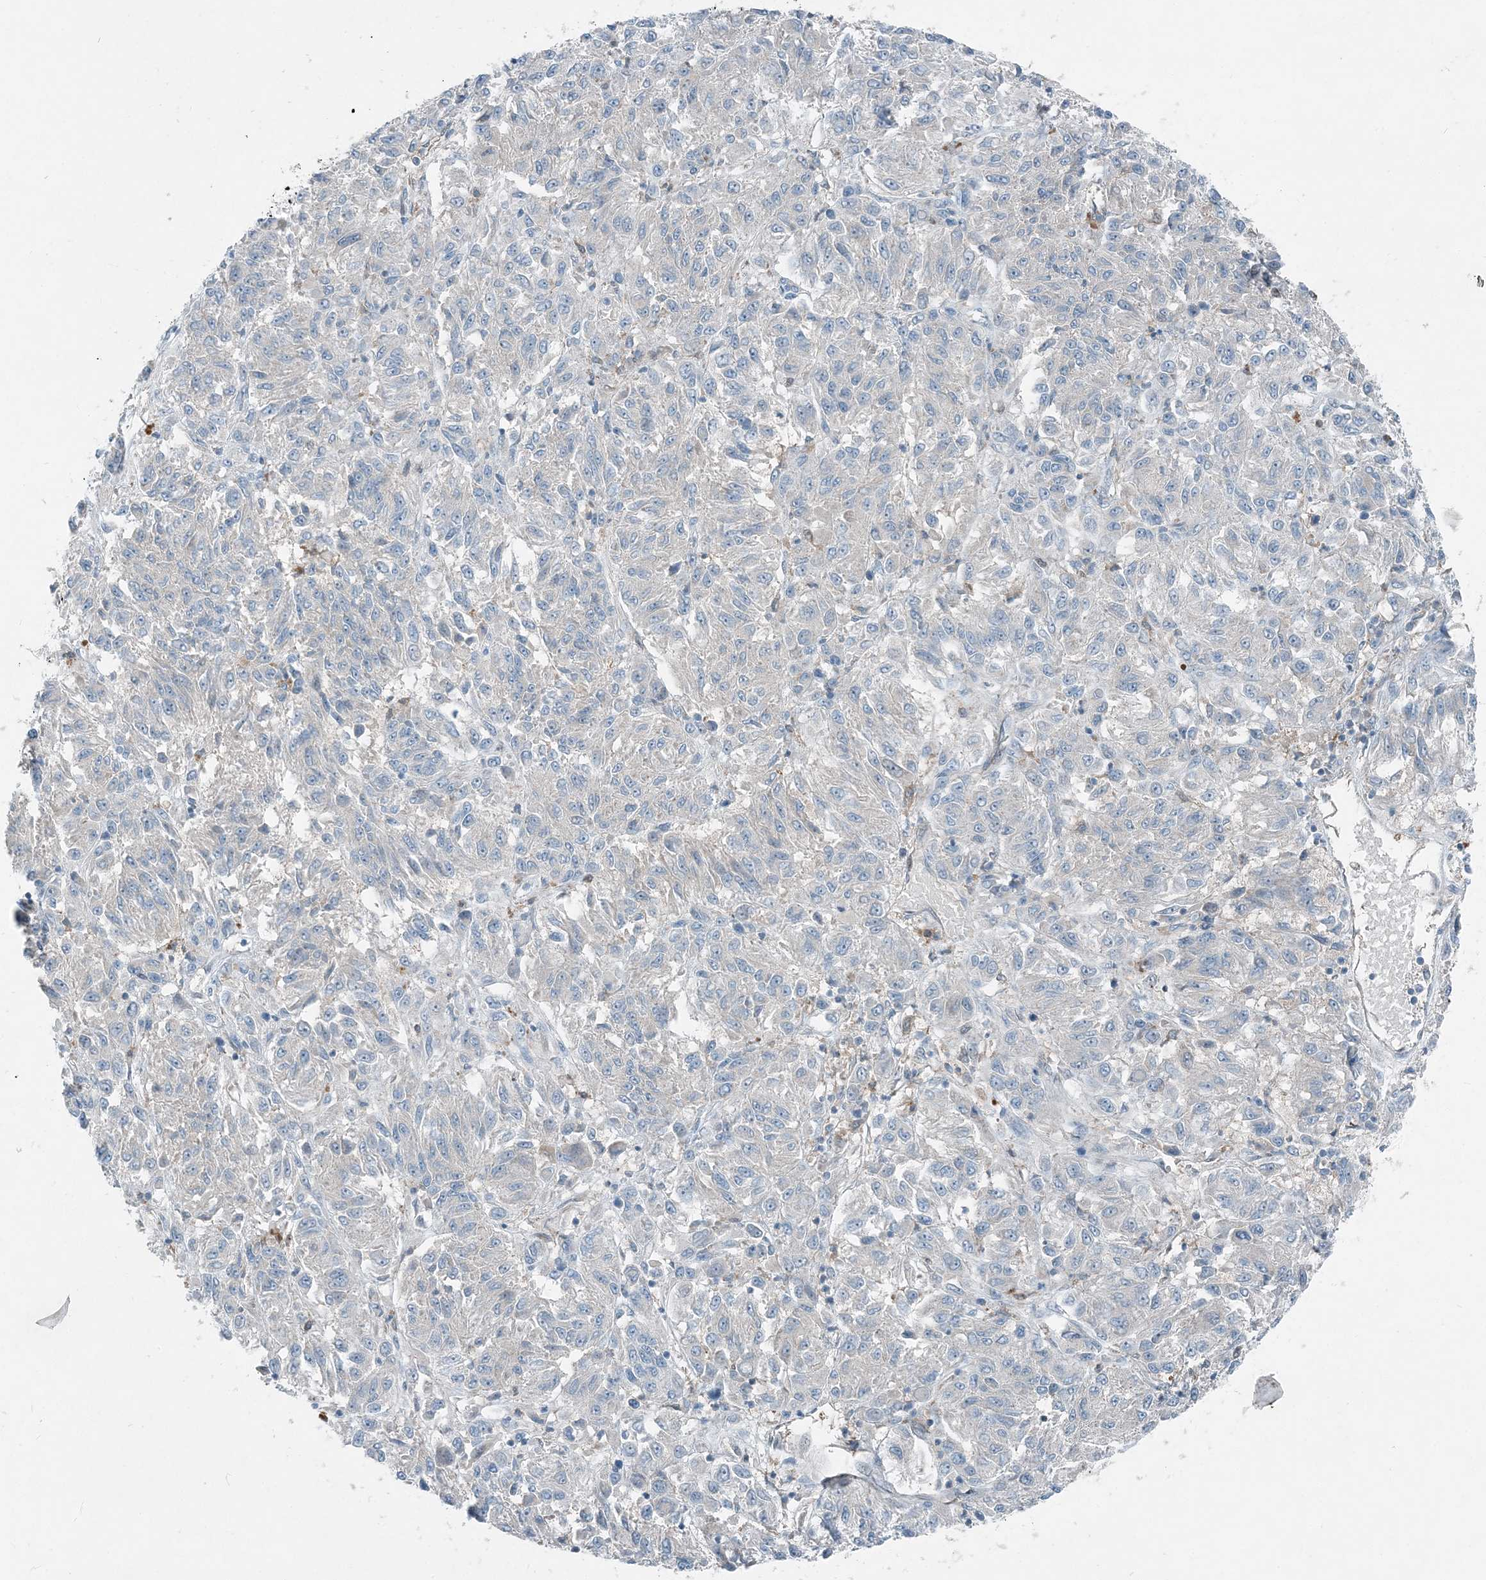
{"staining": {"intensity": "negative", "quantity": "none", "location": "none"}, "tissue": "melanoma", "cell_type": "Tumor cells", "image_type": "cancer", "snomed": [{"axis": "morphology", "description": "Malignant melanoma, Metastatic site"}, {"axis": "topography", "description": "Lung"}], "caption": "The micrograph exhibits no significant expression in tumor cells of malignant melanoma (metastatic site). (Stains: DAB (3,3'-diaminobenzidine) IHC with hematoxylin counter stain, Microscopy: brightfield microscopy at high magnification).", "gene": "ARMH1", "patient": {"sex": "male", "age": 64}}